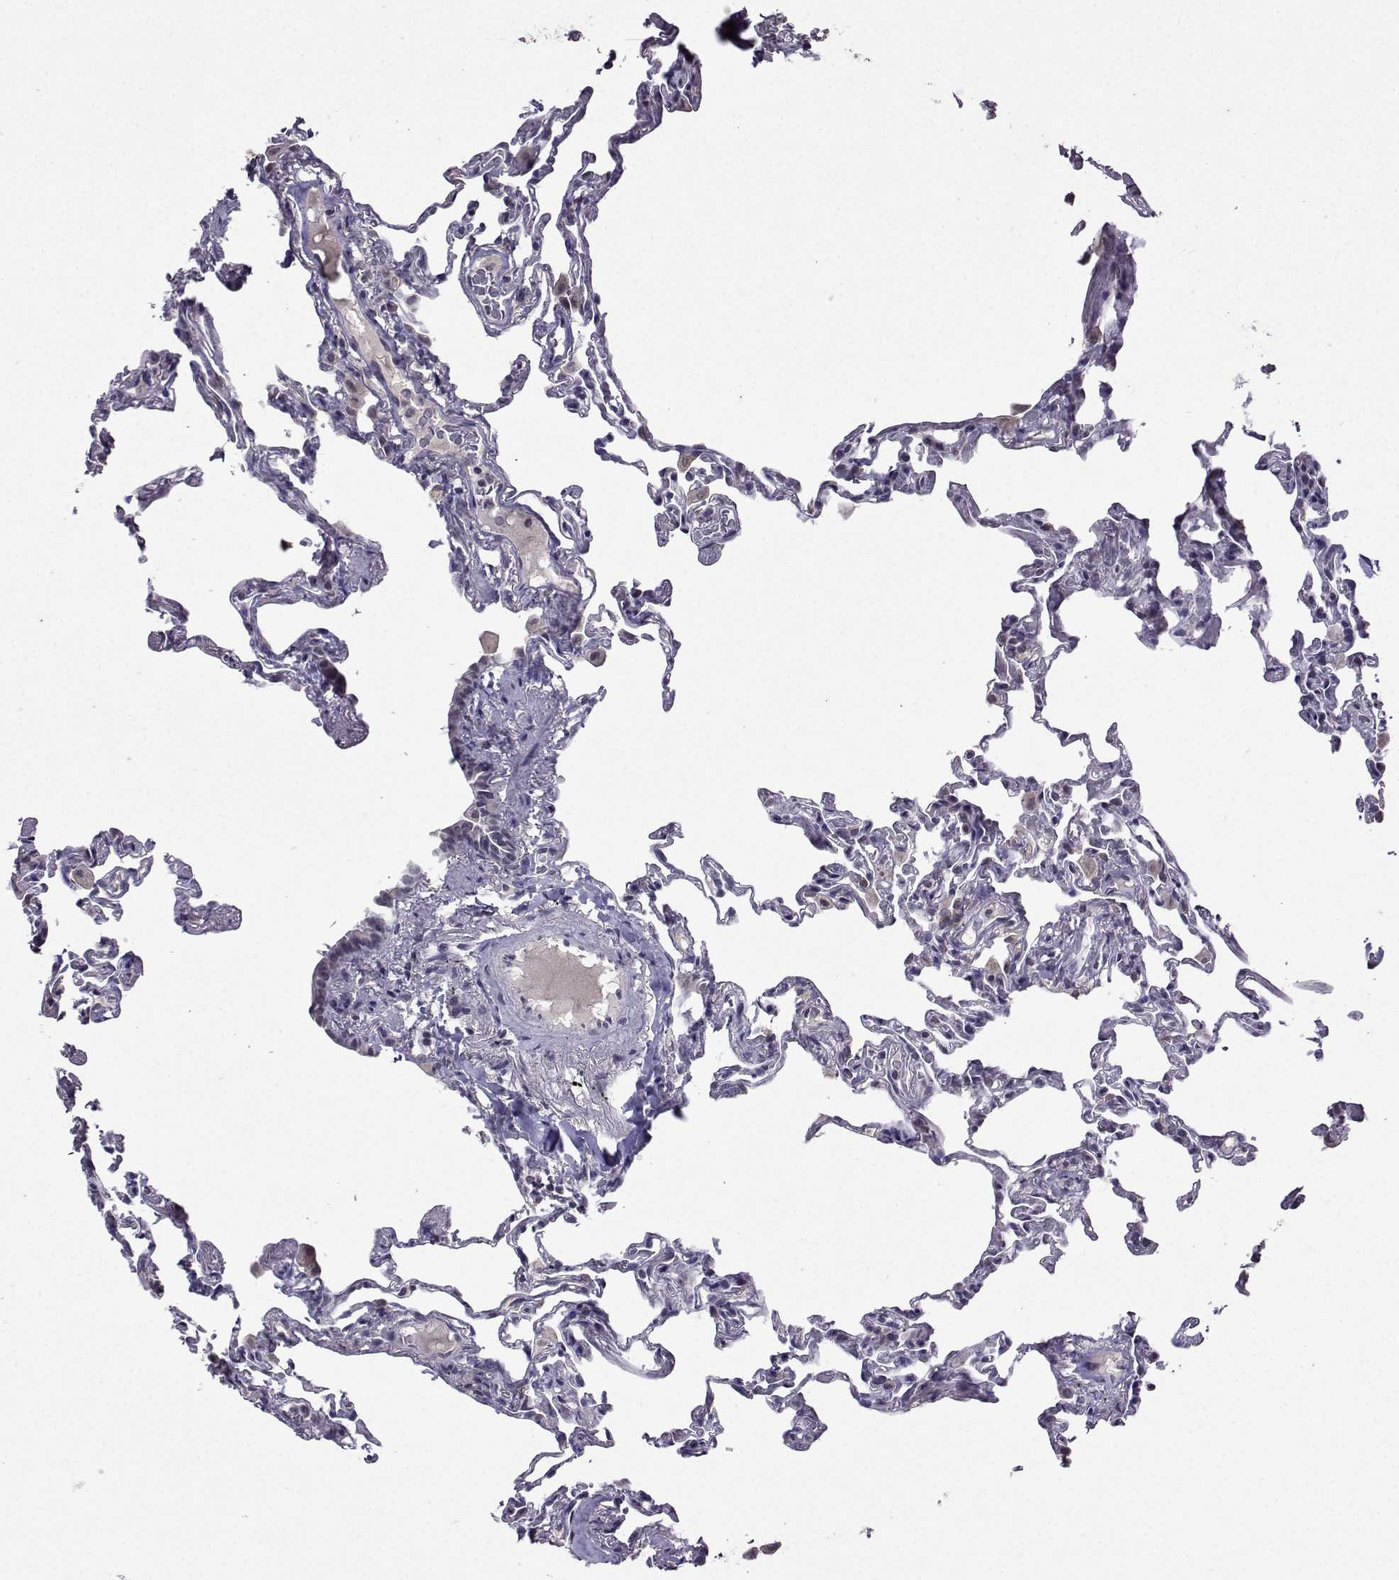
{"staining": {"intensity": "weak", "quantity": "<25%", "location": "cytoplasmic/membranous"}, "tissue": "lung", "cell_type": "Alveolar cells", "image_type": "normal", "snomed": [{"axis": "morphology", "description": "Normal tissue, NOS"}, {"axis": "topography", "description": "Lung"}], "caption": "Immunohistochemical staining of unremarkable lung reveals no significant positivity in alveolar cells.", "gene": "CCL28", "patient": {"sex": "female", "age": 57}}